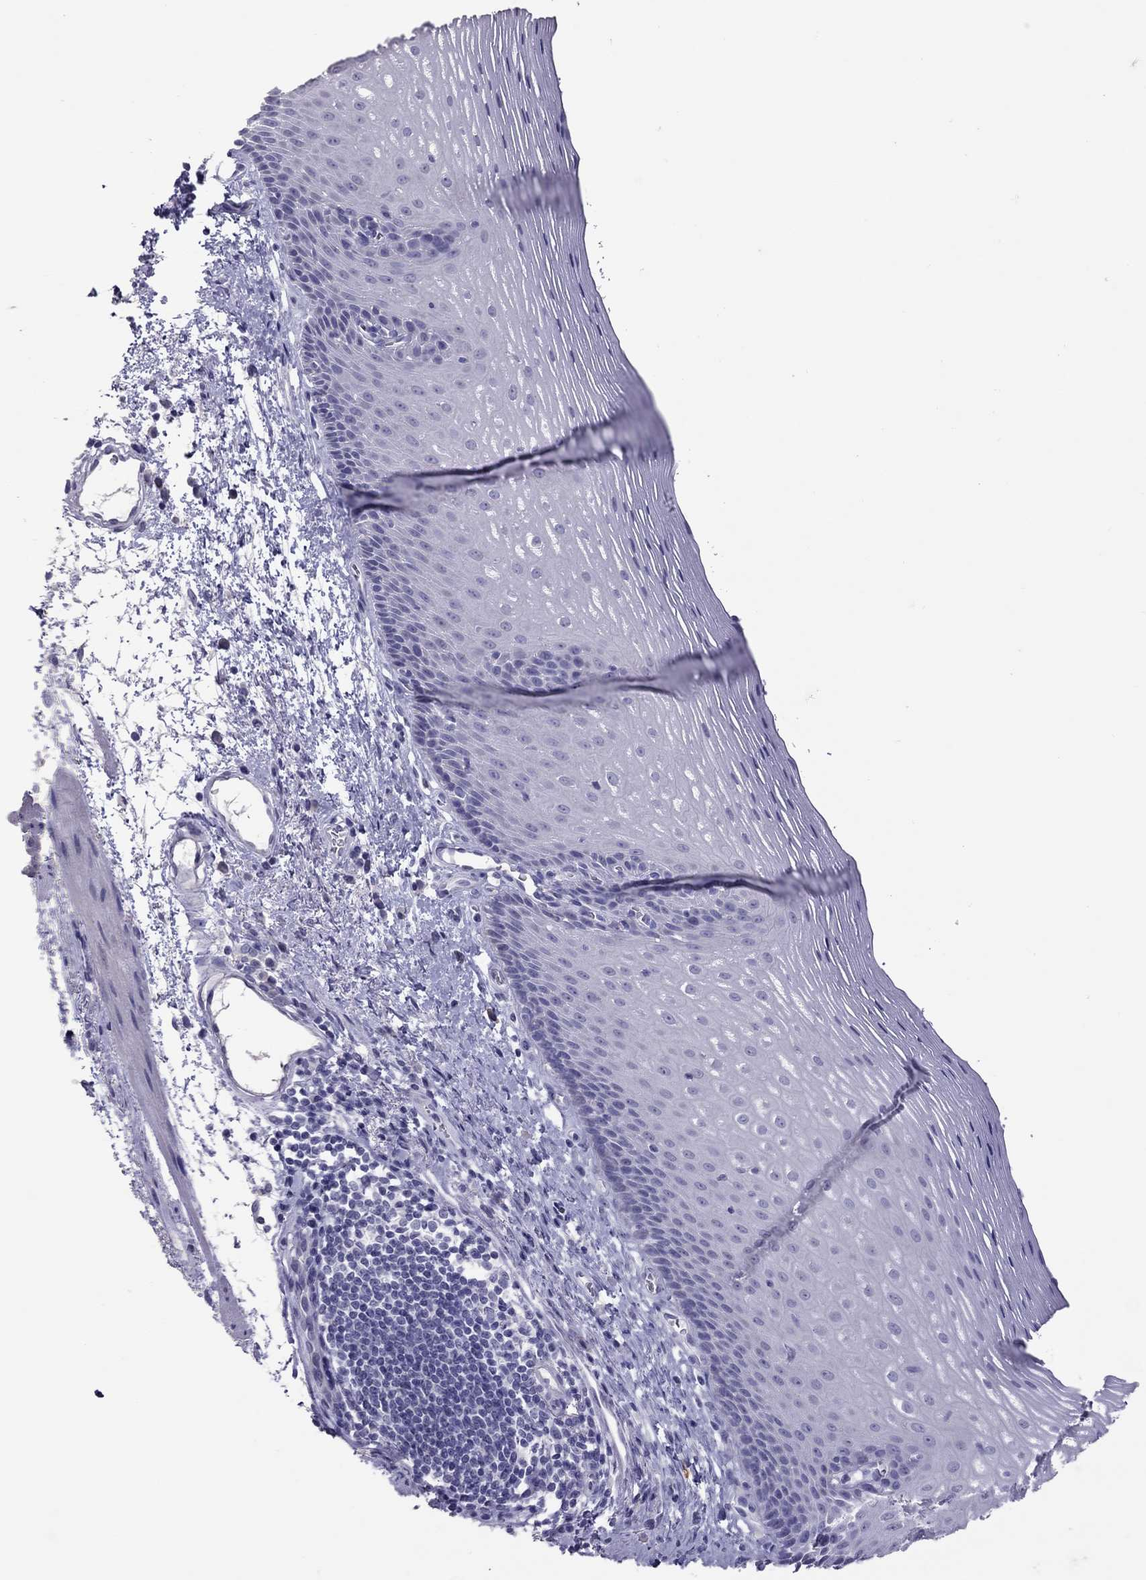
{"staining": {"intensity": "negative", "quantity": "none", "location": "none"}, "tissue": "esophagus", "cell_type": "Squamous epithelial cells", "image_type": "normal", "snomed": [{"axis": "morphology", "description": "Normal tissue, NOS"}, {"axis": "topography", "description": "Esophagus"}], "caption": "IHC image of benign esophagus: human esophagus stained with DAB (3,3'-diaminobenzidine) exhibits no significant protein positivity in squamous epithelial cells.", "gene": "MUC16", "patient": {"sex": "male", "age": 76}}